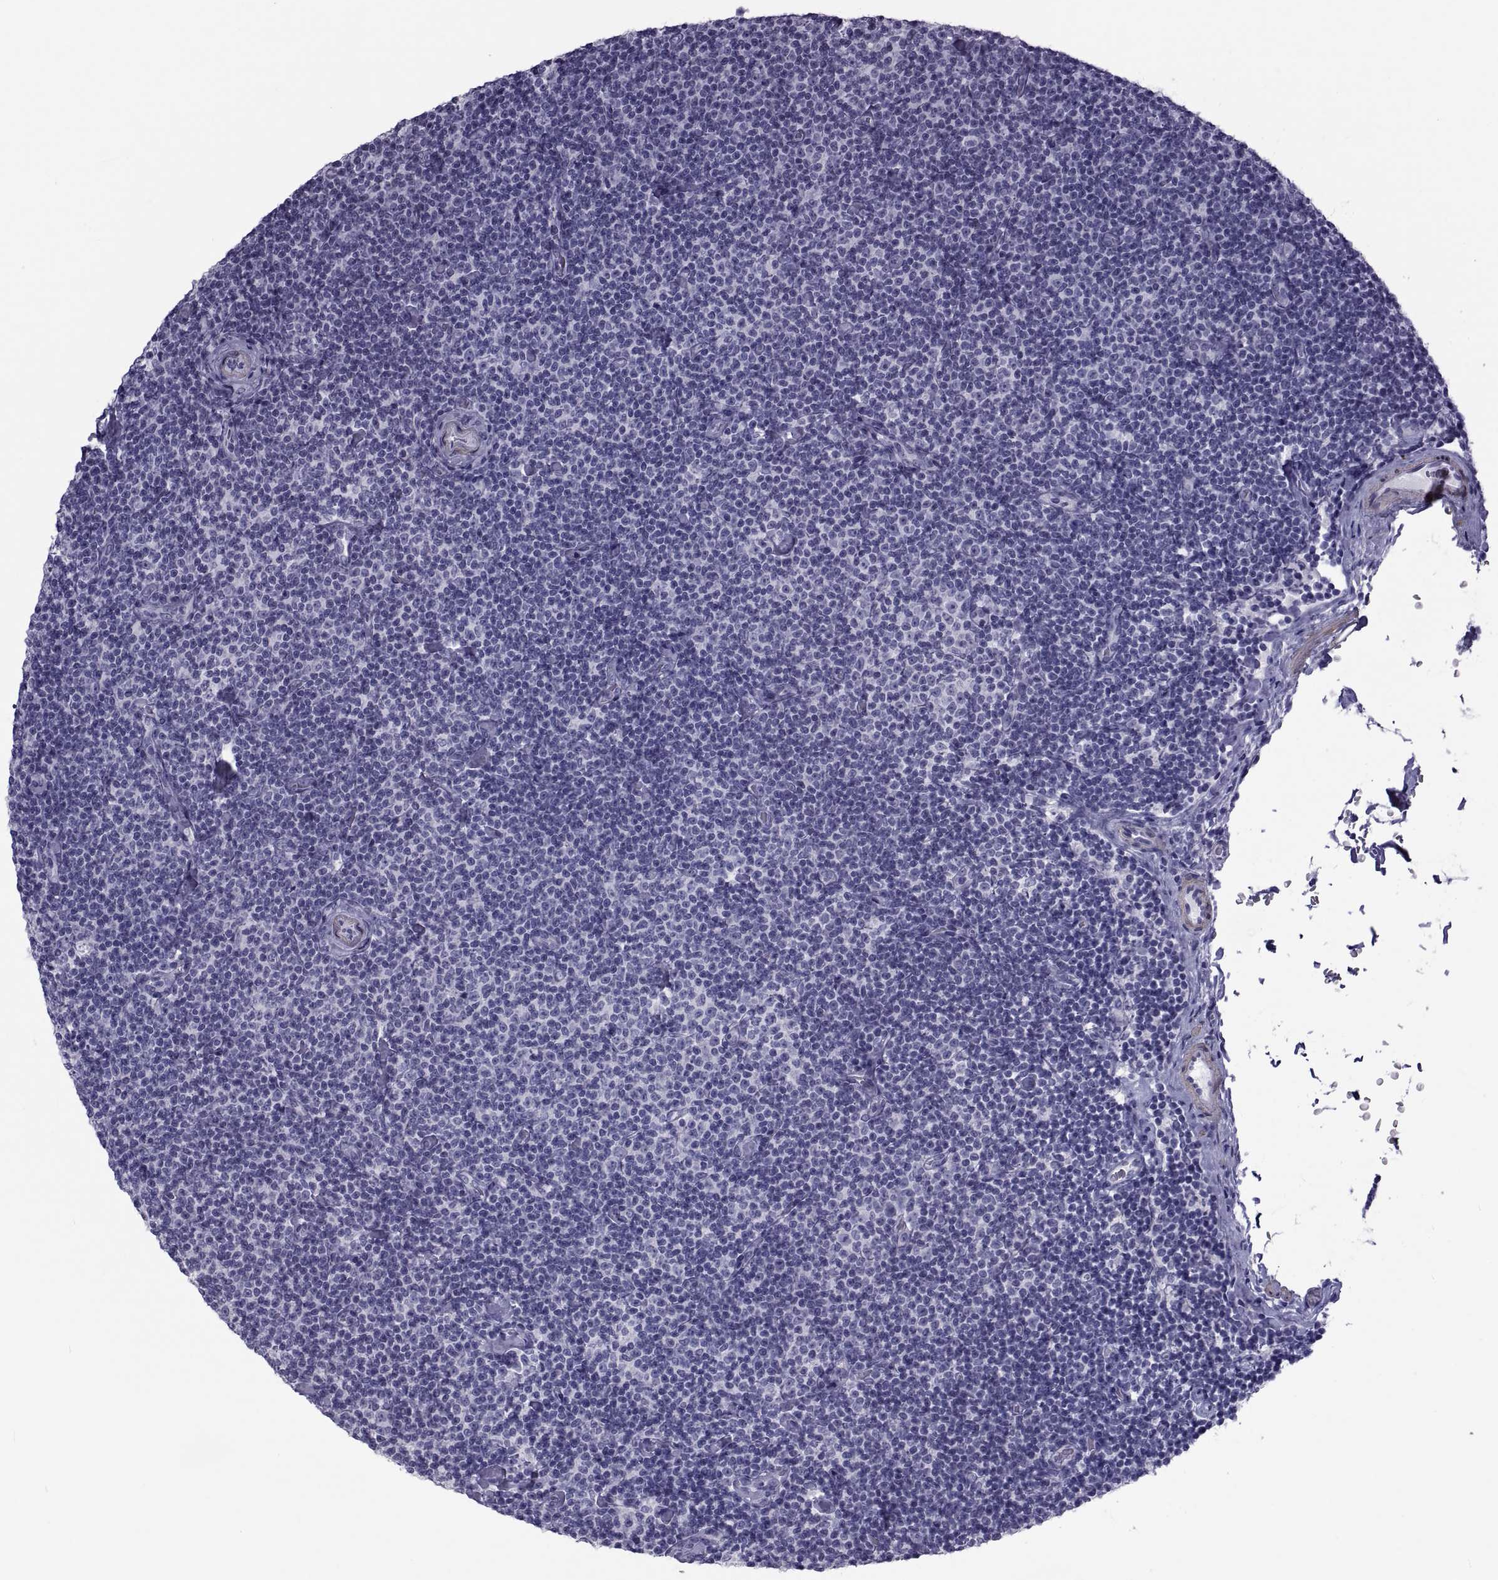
{"staining": {"intensity": "negative", "quantity": "none", "location": "none"}, "tissue": "lymphoma", "cell_type": "Tumor cells", "image_type": "cancer", "snomed": [{"axis": "morphology", "description": "Malignant lymphoma, non-Hodgkin's type, Low grade"}, {"axis": "topography", "description": "Lymph node"}], "caption": "This is an immunohistochemistry photomicrograph of lymphoma. There is no staining in tumor cells.", "gene": "MAGEB1", "patient": {"sex": "male", "age": 81}}